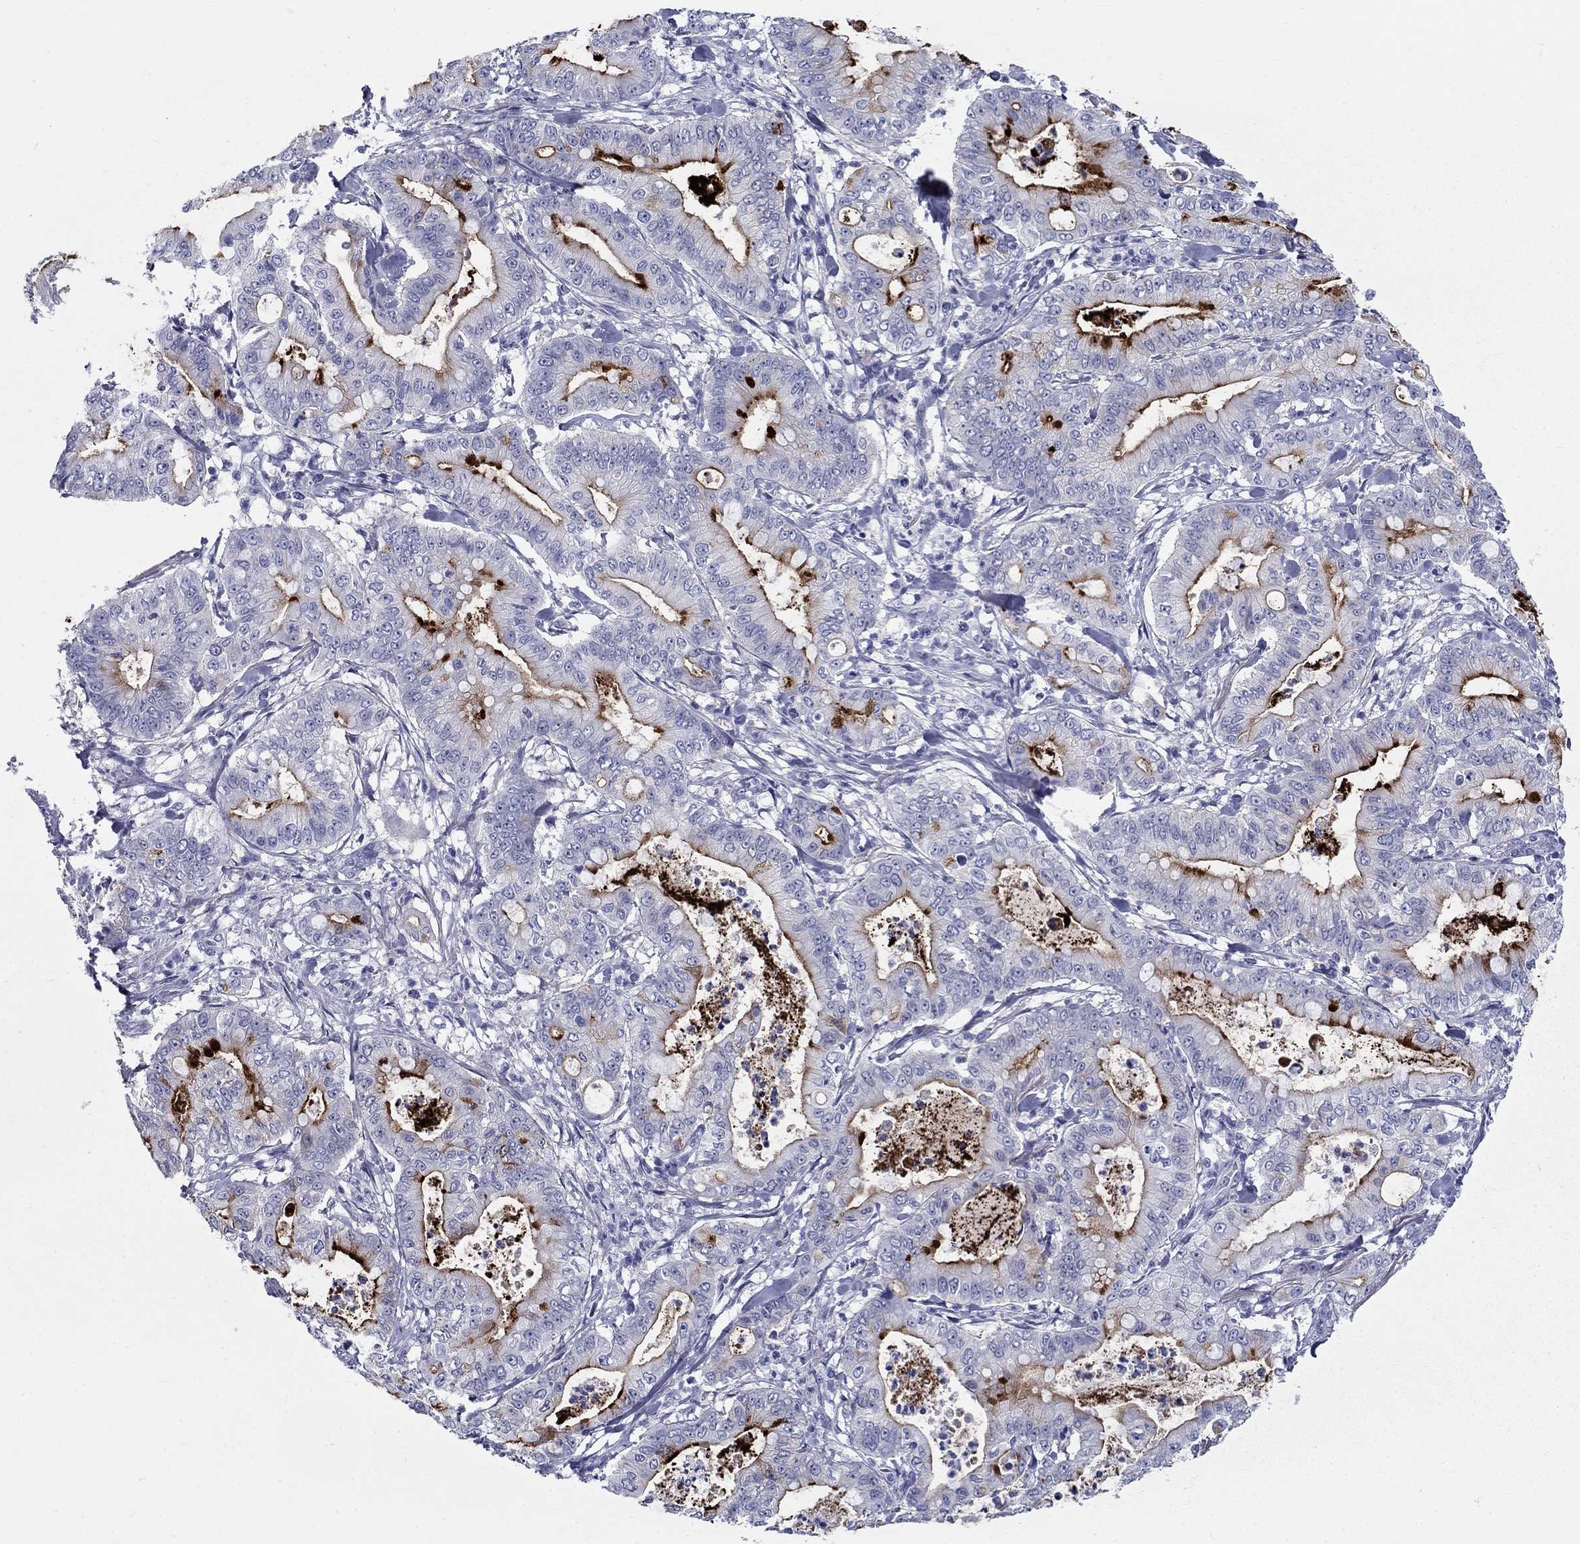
{"staining": {"intensity": "strong", "quantity": "25%-75%", "location": "cytoplasmic/membranous"}, "tissue": "pancreatic cancer", "cell_type": "Tumor cells", "image_type": "cancer", "snomed": [{"axis": "morphology", "description": "Adenocarcinoma, NOS"}, {"axis": "topography", "description": "Pancreas"}], "caption": "Pancreatic adenocarcinoma tissue exhibits strong cytoplasmic/membranous positivity in approximately 25%-75% of tumor cells (brown staining indicates protein expression, while blue staining denotes nuclei).", "gene": "C4orf19", "patient": {"sex": "male", "age": 71}}